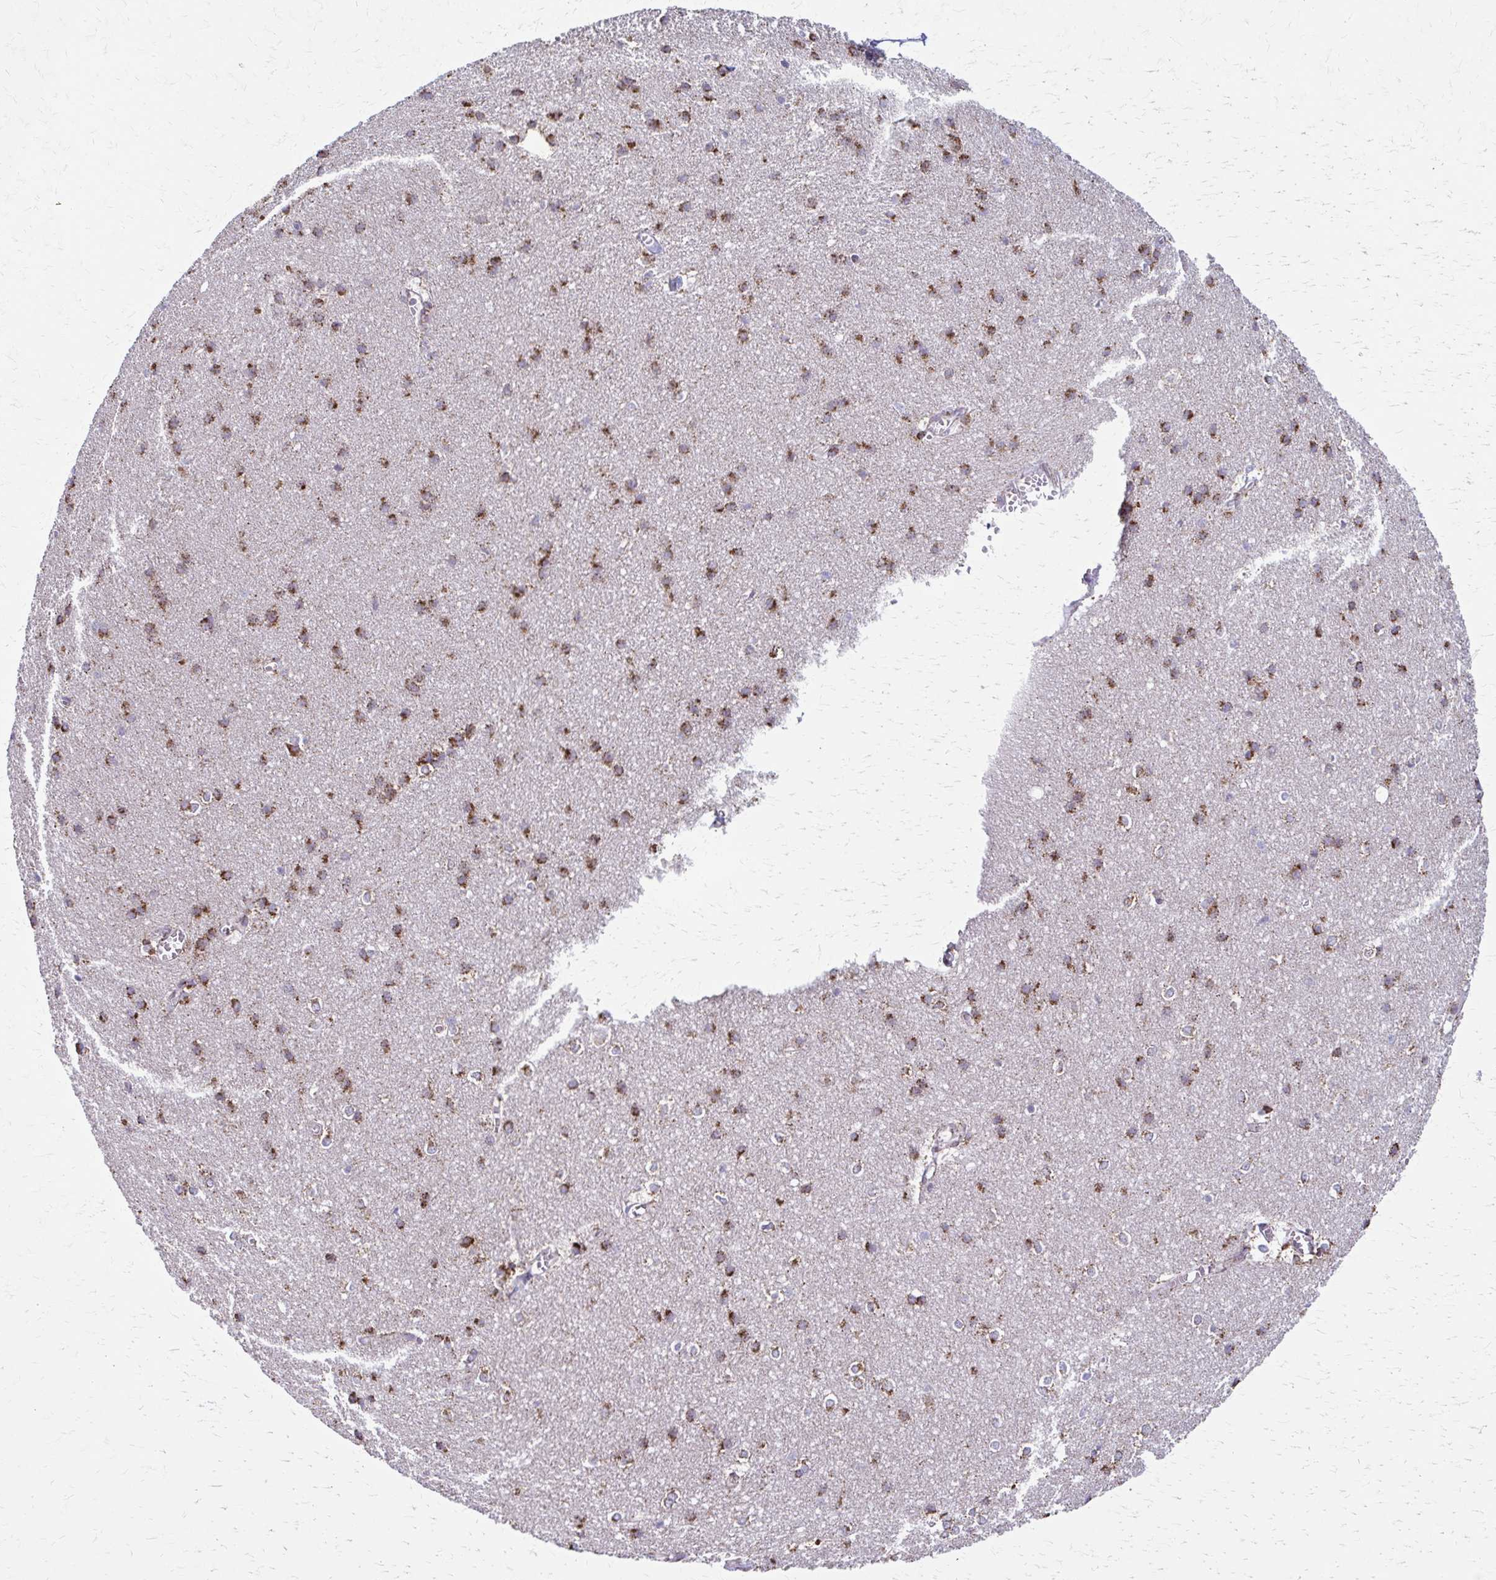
{"staining": {"intensity": "negative", "quantity": "none", "location": "none"}, "tissue": "cerebral cortex", "cell_type": "Endothelial cells", "image_type": "normal", "snomed": [{"axis": "morphology", "description": "Normal tissue, NOS"}, {"axis": "topography", "description": "Cerebral cortex"}], "caption": "DAB (3,3'-diaminobenzidine) immunohistochemical staining of benign human cerebral cortex demonstrates no significant expression in endothelial cells.", "gene": "TVP23A", "patient": {"sex": "male", "age": 37}}